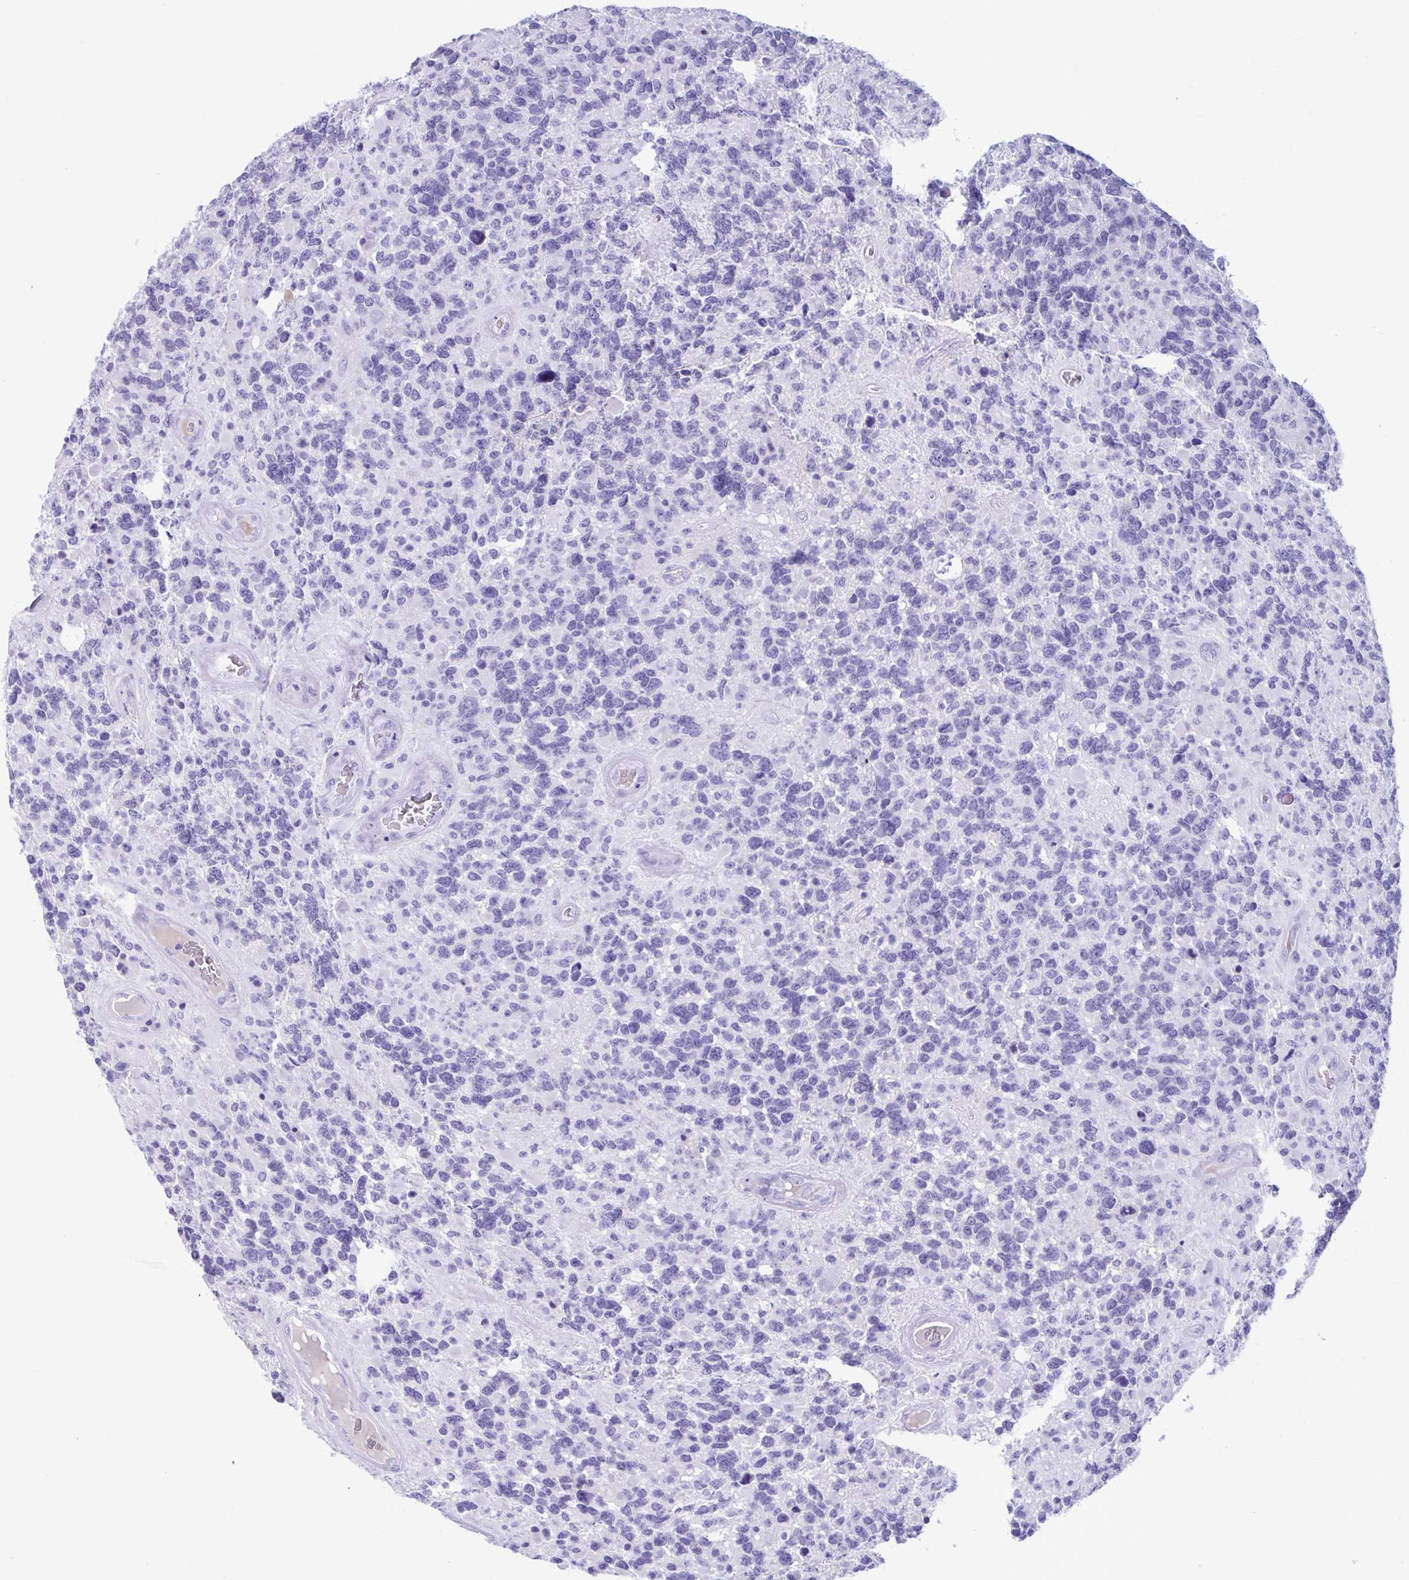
{"staining": {"intensity": "negative", "quantity": "none", "location": "none"}, "tissue": "glioma", "cell_type": "Tumor cells", "image_type": "cancer", "snomed": [{"axis": "morphology", "description": "Glioma, malignant, High grade"}, {"axis": "topography", "description": "Brain"}], "caption": "Human malignant high-grade glioma stained for a protein using immunohistochemistry reveals no staining in tumor cells.", "gene": "SMIM9", "patient": {"sex": "female", "age": 40}}